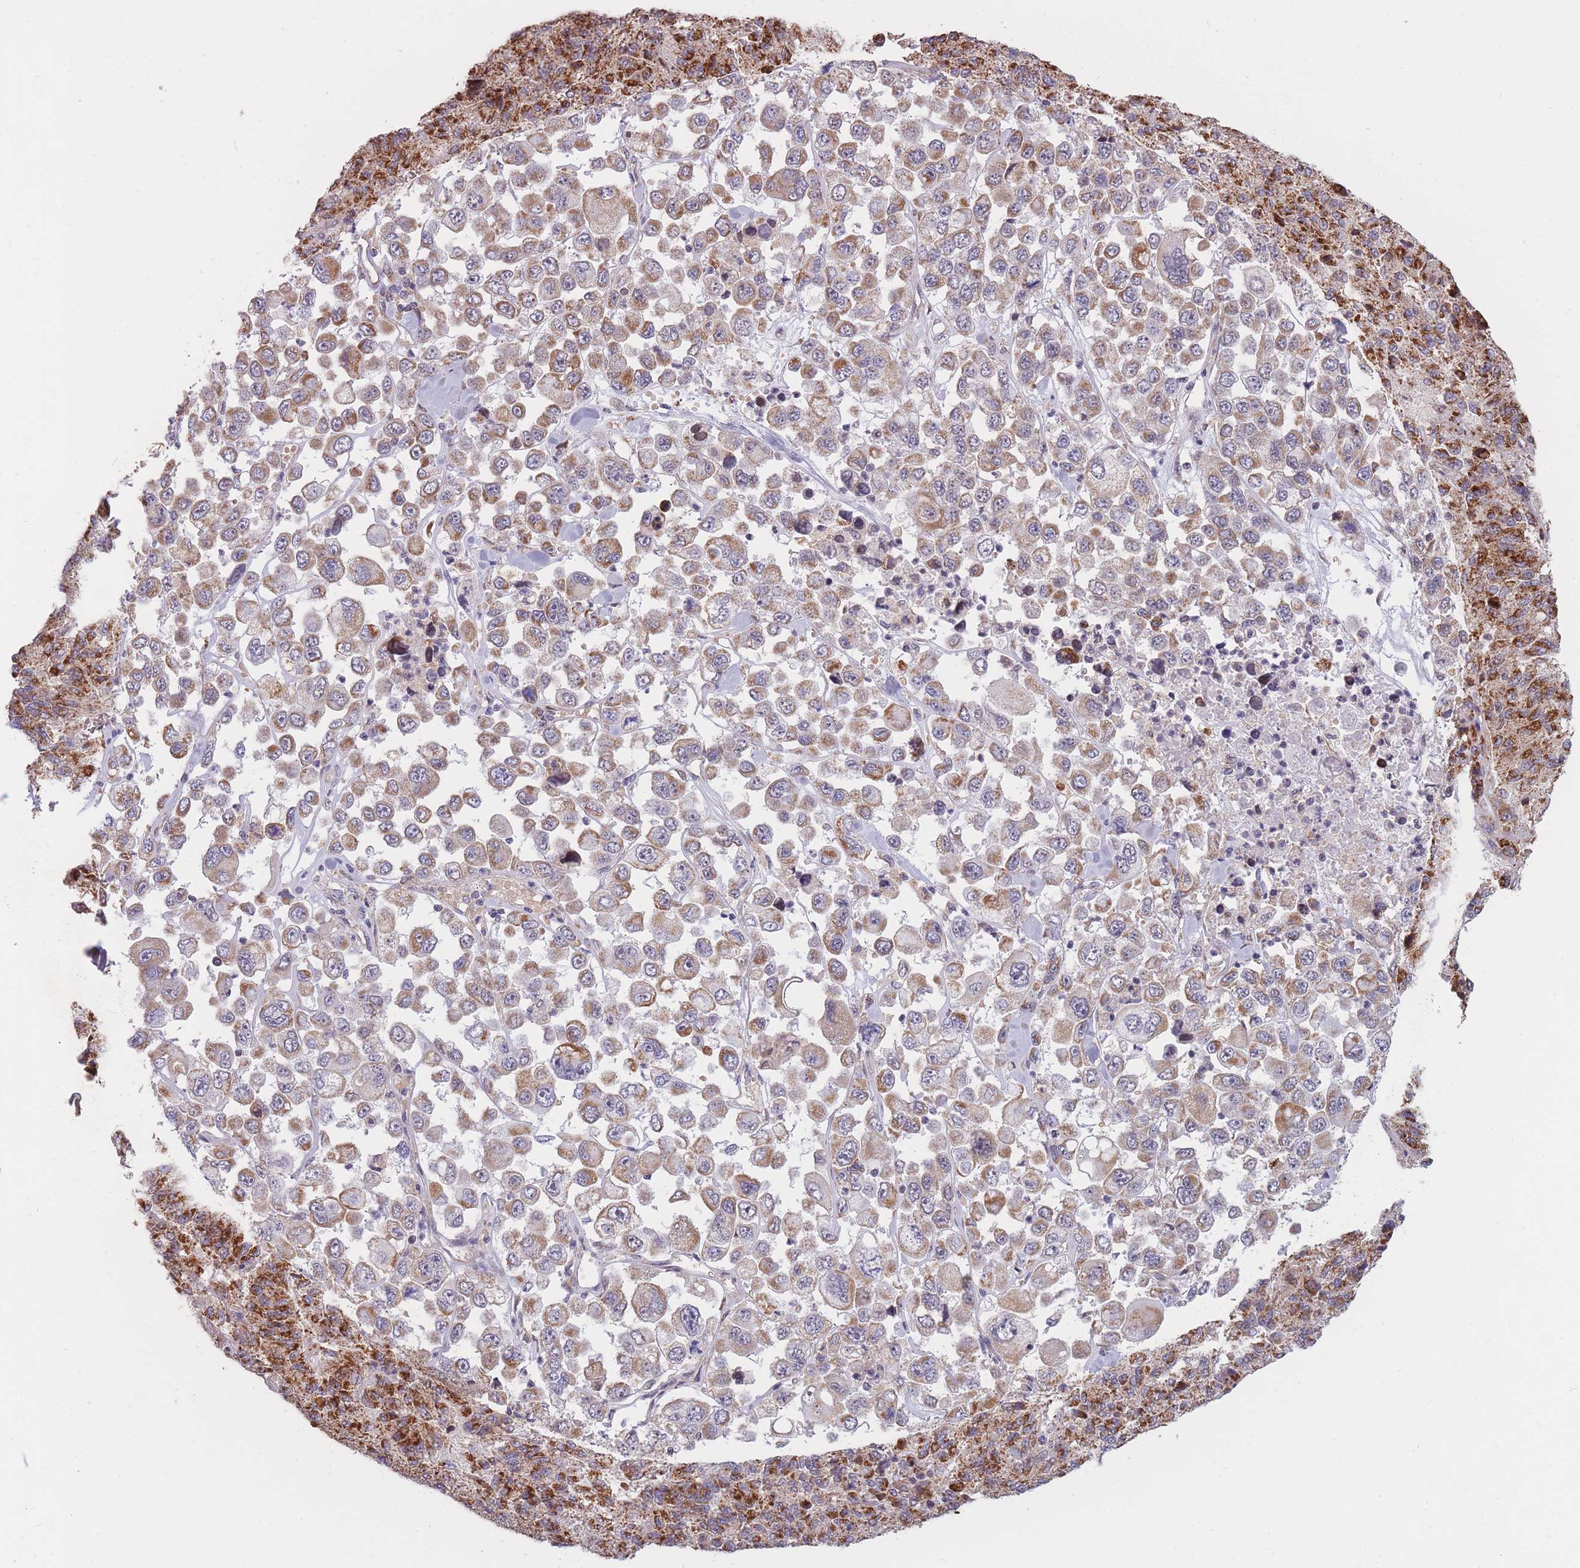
{"staining": {"intensity": "moderate", "quantity": ">75%", "location": "cytoplasmic/membranous"}, "tissue": "melanoma", "cell_type": "Tumor cells", "image_type": "cancer", "snomed": [{"axis": "morphology", "description": "Malignant melanoma, Metastatic site"}, {"axis": "topography", "description": "Lymph node"}], "caption": "Melanoma was stained to show a protein in brown. There is medium levels of moderate cytoplasmic/membranous expression in about >75% of tumor cells.", "gene": "PTPMT1", "patient": {"sex": "female", "age": 54}}